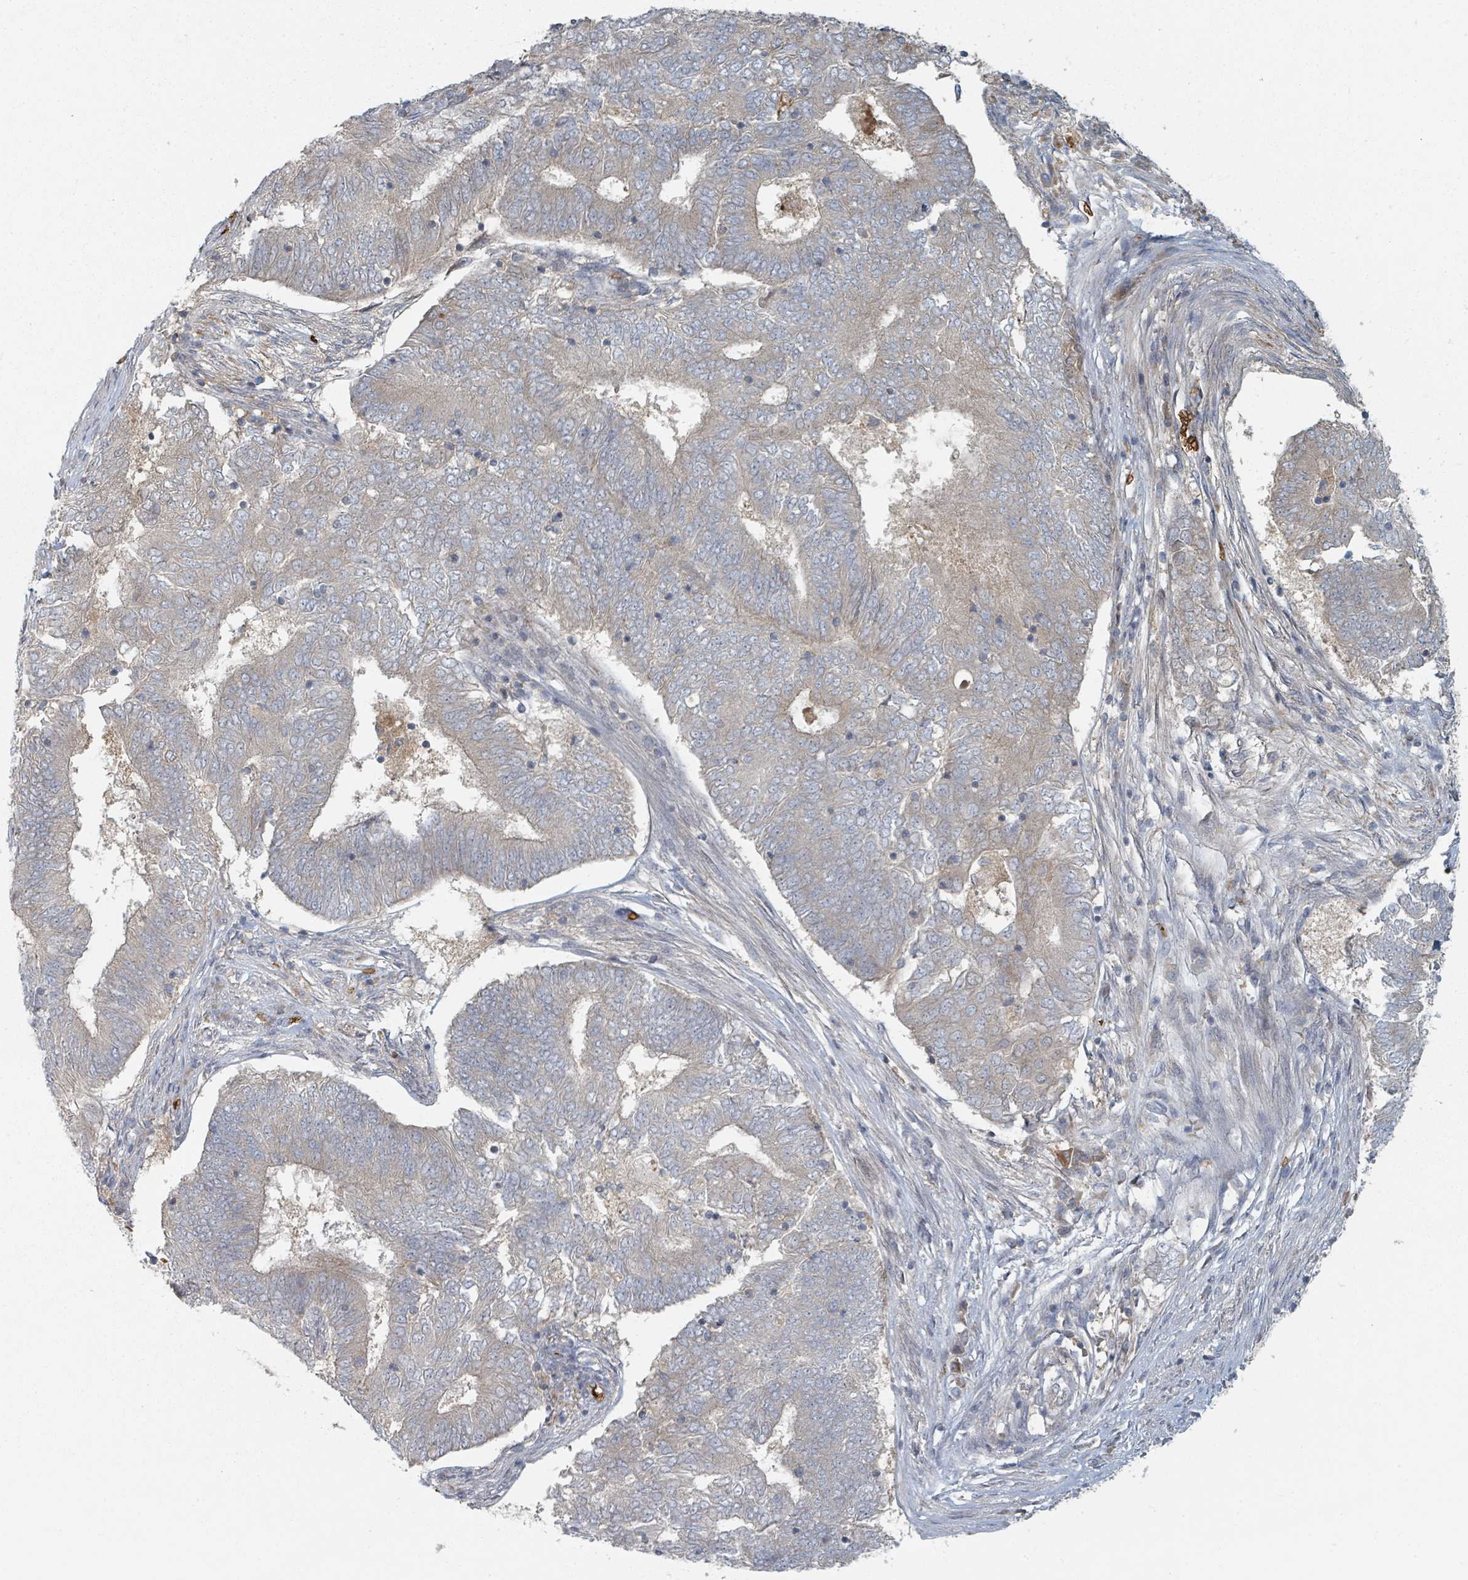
{"staining": {"intensity": "negative", "quantity": "none", "location": "none"}, "tissue": "endometrial cancer", "cell_type": "Tumor cells", "image_type": "cancer", "snomed": [{"axis": "morphology", "description": "Adenocarcinoma, NOS"}, {"axis": "topography", "description": "Endometrium"}], "caption": "A high-resolution micrograph shows IHC staining of endometrial cancer, which demonstrates no significant positivity in tumor cells.", "gene": "TRPC4AP", "patient": {"sex": "female", "age": 62}}